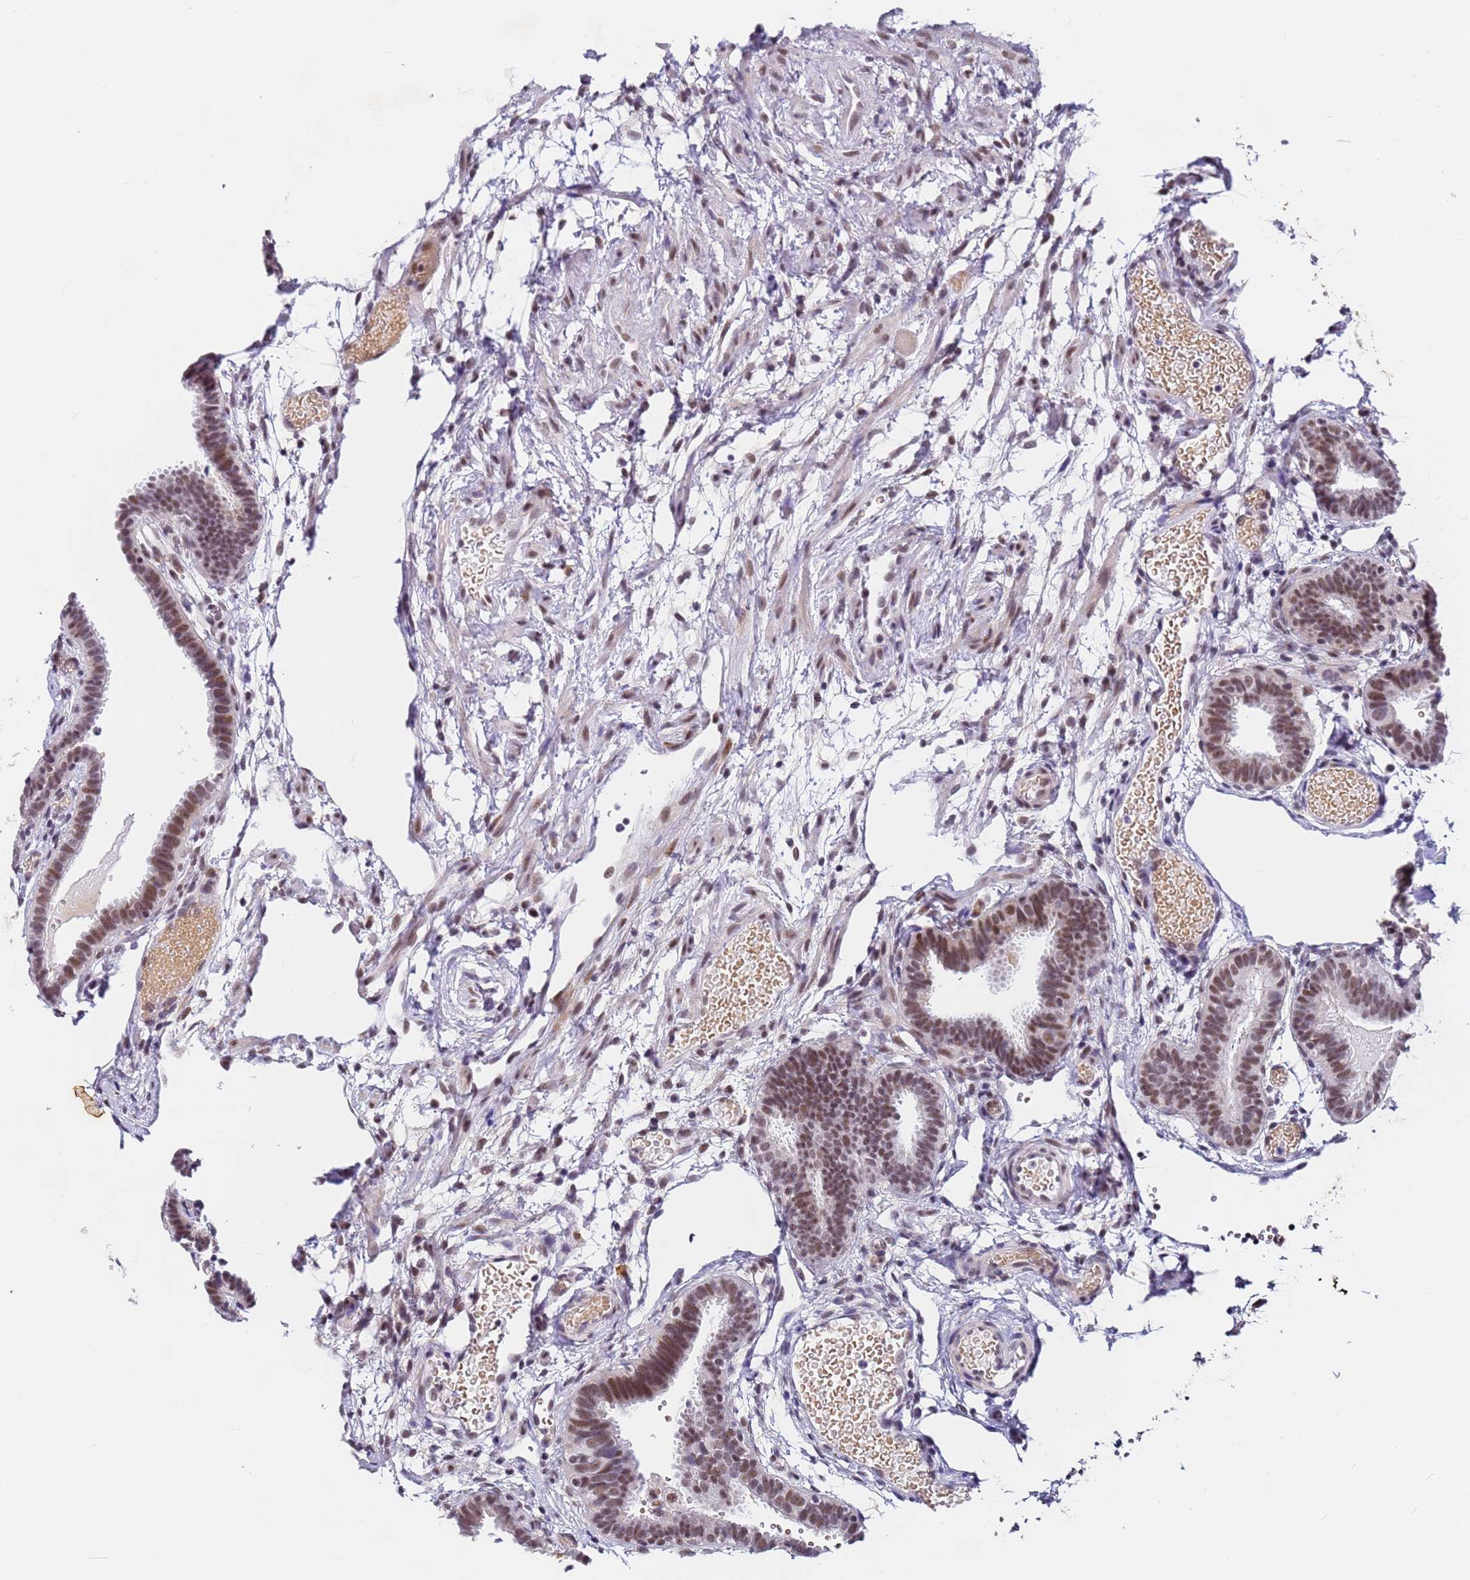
{"staining": {"intensity": "moderate", "quantity": ">75%", "location": "cytoplasmic/membranous,nuclear"}, "tissue": "fallopian tube", "cell_type": "Glandular cells", "image_type": "normal", "snomed": [{"axis": "morphology", "description": "Normal tissue, NOS"}, {"axis": "topography", "description": "Fallopian tube"}], "caption": "IHC (DAB (3,3'-diaminobenzidine)) staining of benign human fallopian tube exhibits moderate cytoplasmic/membranous,nuclear protein staining in about >75% of glandular cells.", "gene": "FNBP4", "patient": {"sex": "female", "age": 37}}